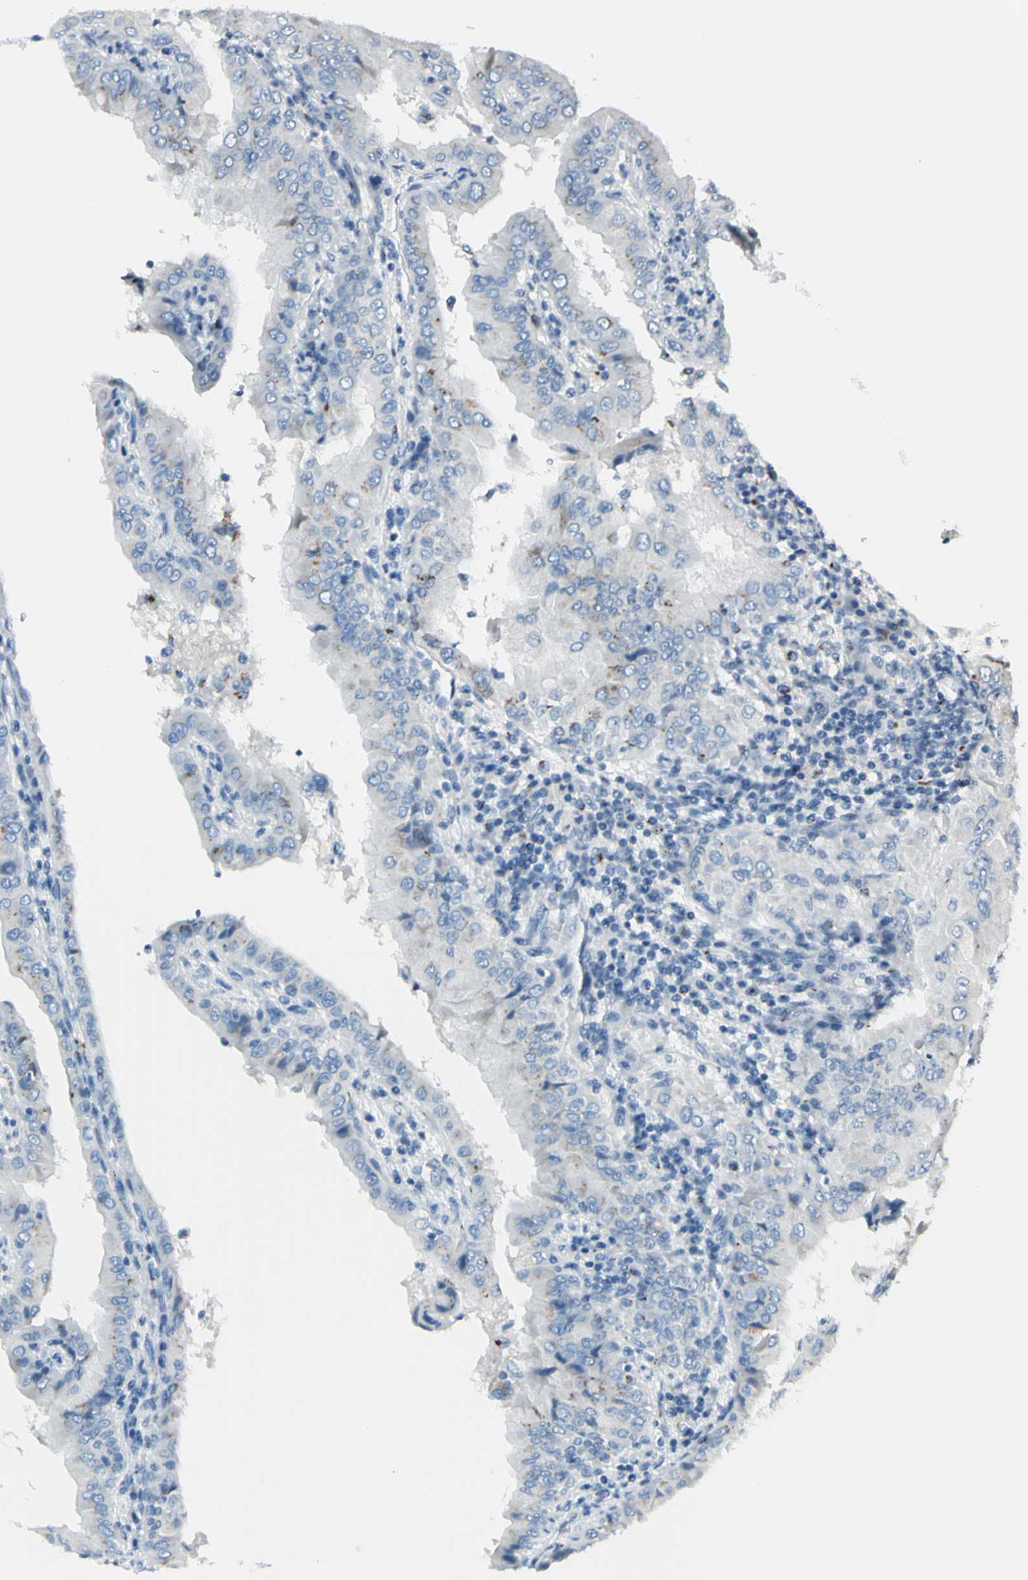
{"staining": {"intensity": "weak", "quantity": "<25%", "location": "cytoplasmic/membranous"}, "tissue": "thyroid cancer", "cell_type": "Tumor cells", "image_type": "cancer", "snomed": [{"axis": "morphology", "description": "Papillary adenocarcinoma, NOS"}, {"axis": "topography", "description": "Thyroid gland"}], "caption": "Protein analysis of thyroid papillary adenocarcinoma shows no significant staining in tumor cells. (DAB immunohistochemistry (IHC) visualized using brightfield microscopy, high magnification).", "gene": "B4GALT1", "patient": {"sex": "male", "age": 33}}